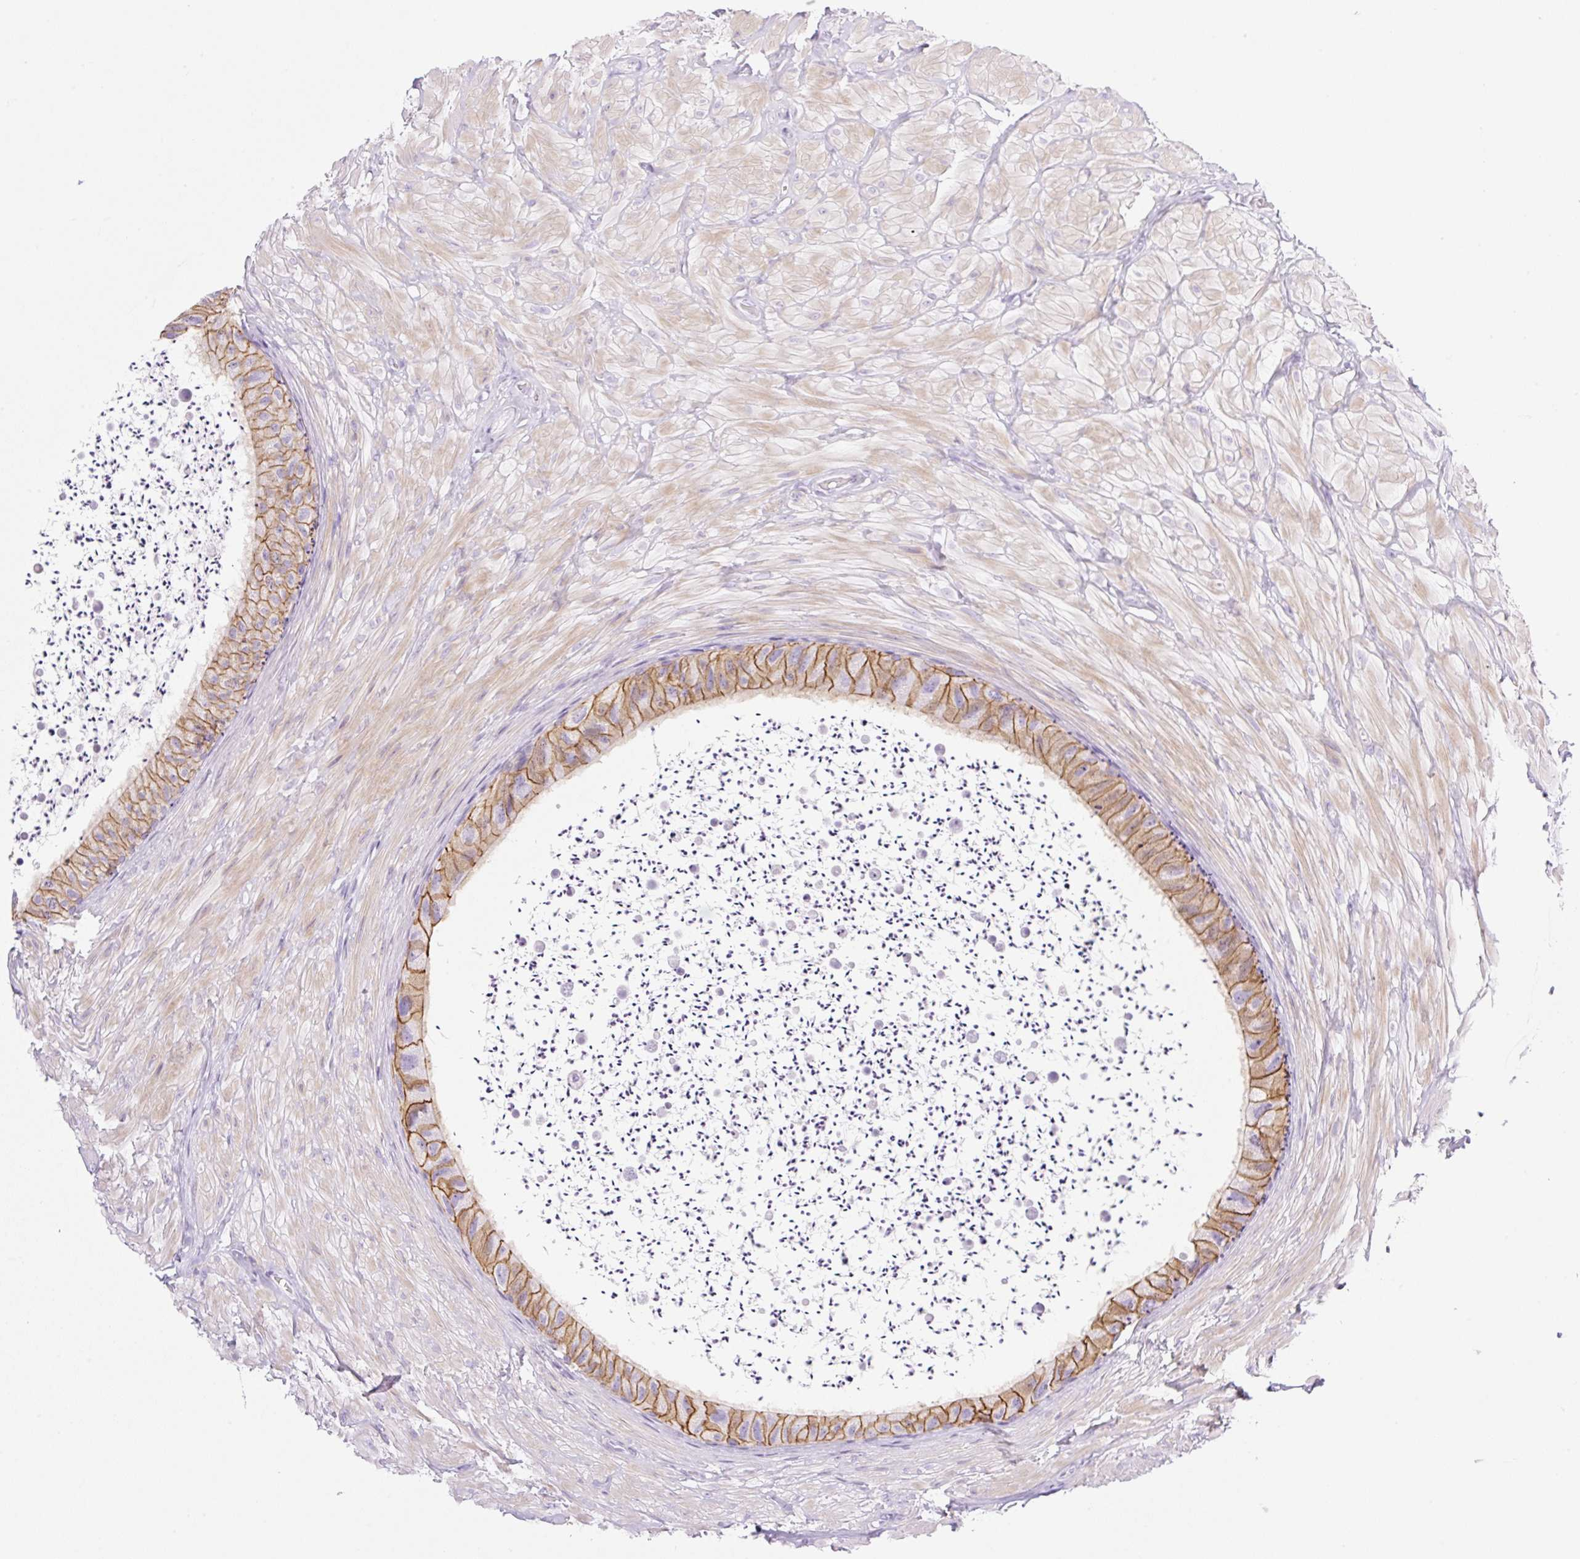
{"staining": {"intensity": "moderate", "quantity": ">75%", "location": "cytoplasmic/membranous"}, "tissue": "epididymis", "cell_type": "Glandular cells", "image_type": "normal", "snomed": [{"axis": "morphology", "description": "Normal tissue, NOS"}, {"axis": "topography", "description": "Epididymis"}, {"axis": "topography", "description": "Peripheral nerve tissue"}], "caption": "Immunohistochemistry (IHC) of benign epididymis shows medium levels of moderate cytoplasmic/membranous positivity in about >75% of glandular cells.", "gene": "PALM3", "patient": {"sex": "male", "age": 32}}